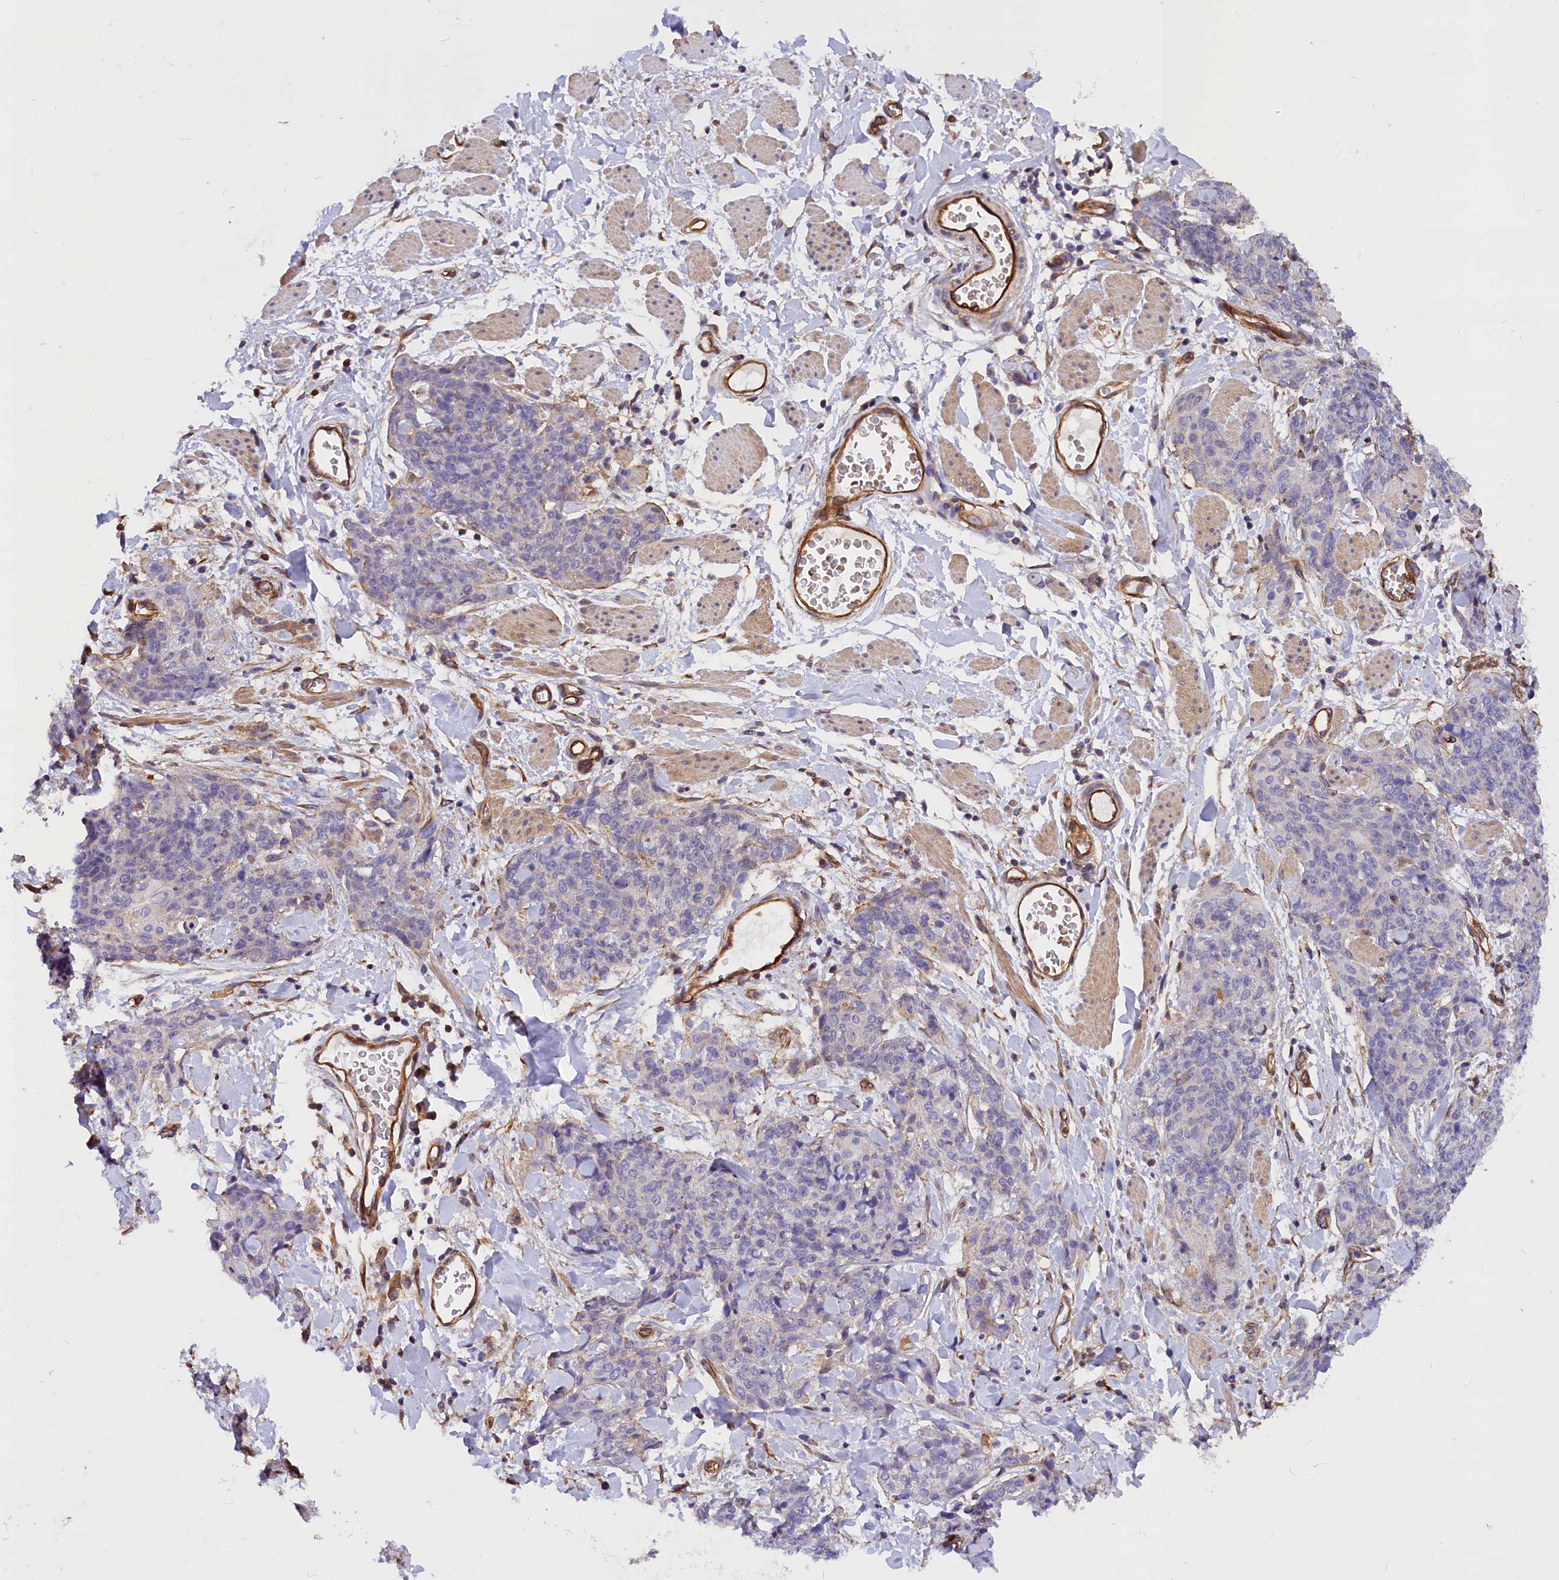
{"staining": {"intensity": "negative", "quantity": "none", "location": "none"}, "tissue": "skin cancer", "cell_type": "Tumor cells", "image_type": "cancer", "snomed": [{"axis": "morphology", "description": "Squamous cell carcinoma, NOS"}, {"axis": "topography", "description": "Skin"}, {"axis": "topography", "description": "Vulva"}], "caption": "This is a image of immunohistochemistry (IHC) staining of skin cancer, which shows no staining in tumor cells. Brightfield microscopy of immunohistochemistry stained with DAB (brown) and hematoxylin (blue), captured at high magnification.", "gene": "MED20", "patient": {"sex": "female", "age": 85}}